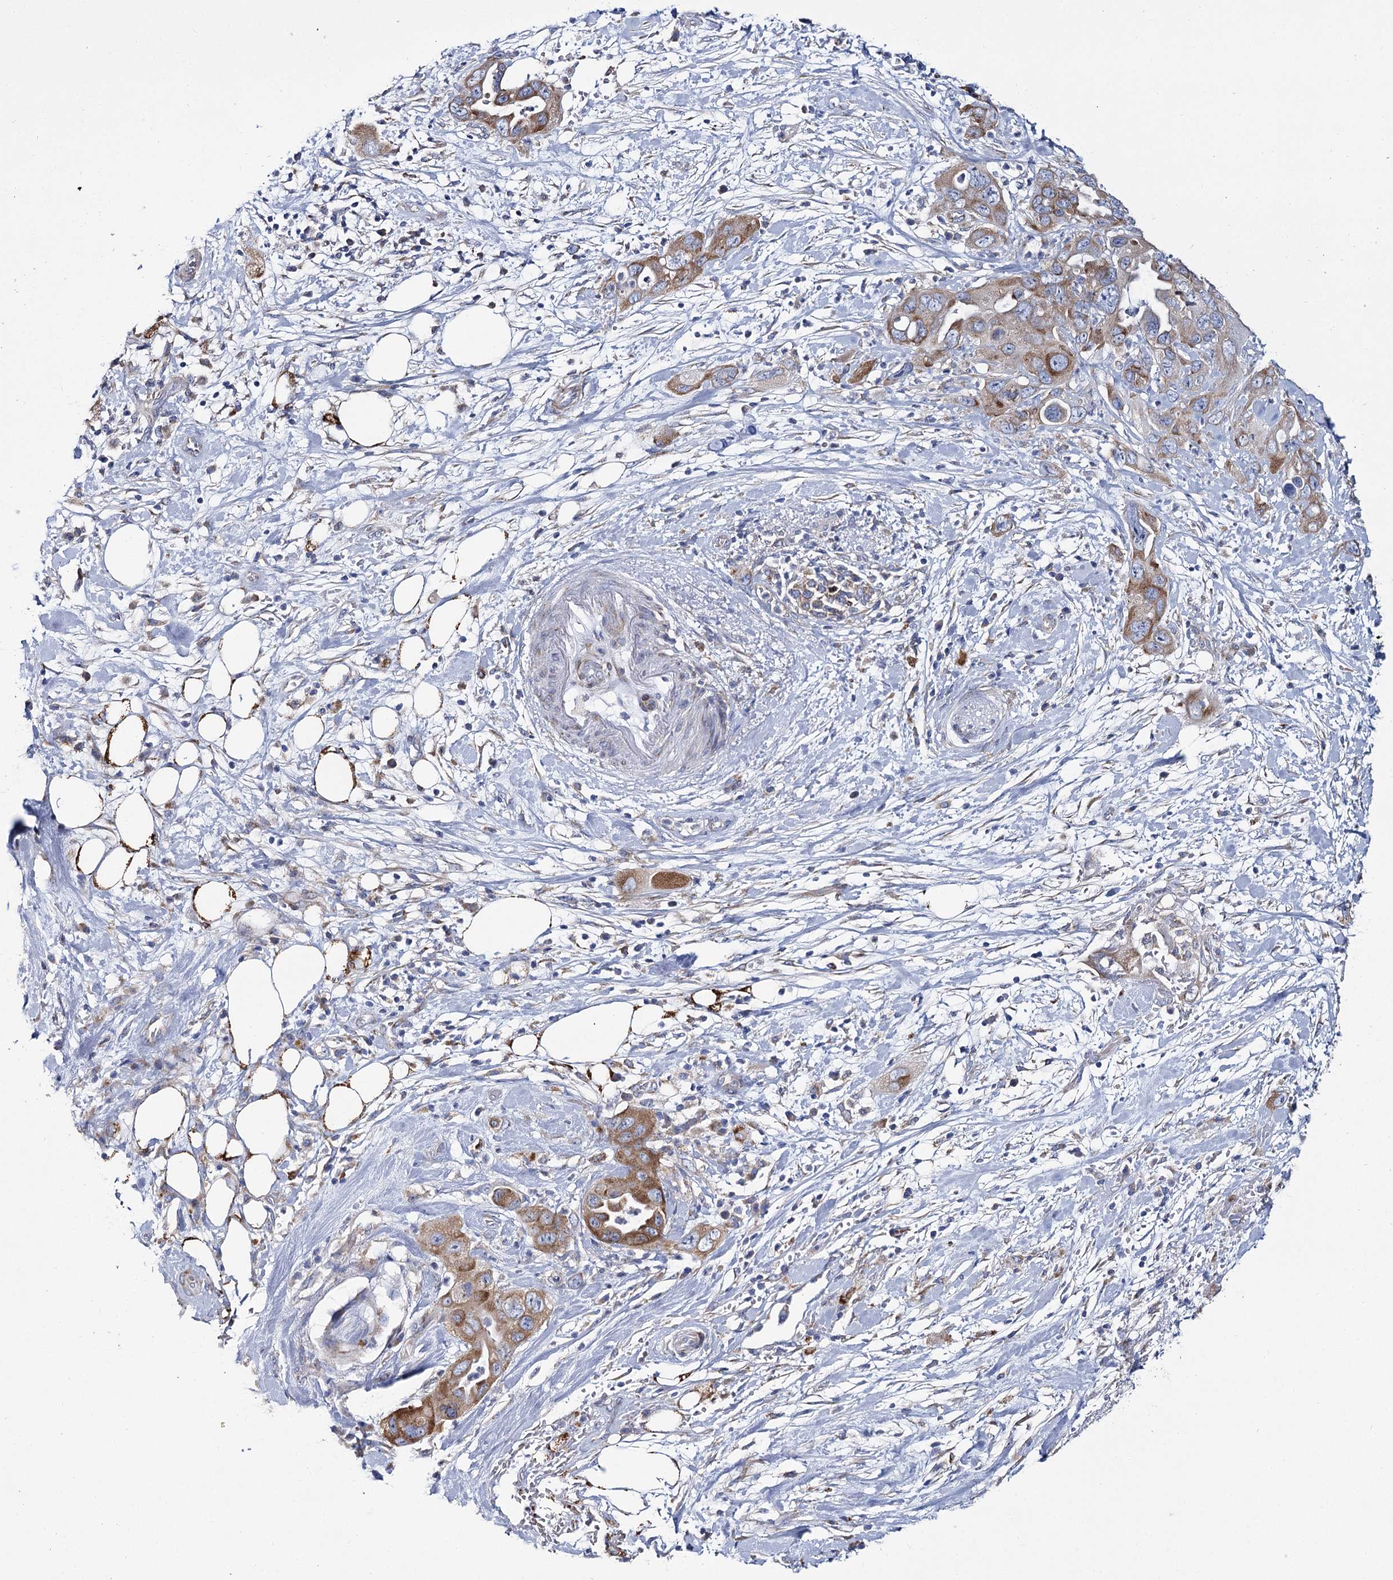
{"staining": {"intensity": "moderate", "quantity": ">75%", "location": "cytoplasmic/membranous"}, "tissue": "pancreatic cancer", "cell_type": "Tumor cells", "image_type": "cancer", "snomed": [{"axis": "morphology", "description": "Adenocarcinoma, NOS"}, {"axis": "topography", "description": "Pancreas"}], "caption": "About >75% of tumor cells in pancreatic cancer (adenocarcinoma) reveal moderate cytoplasmic/membranous protein staining as visualized by brown immunohistochemical staining.", "gene": "THUMPD3", "patient": {"sex": "female", "age": 71}}